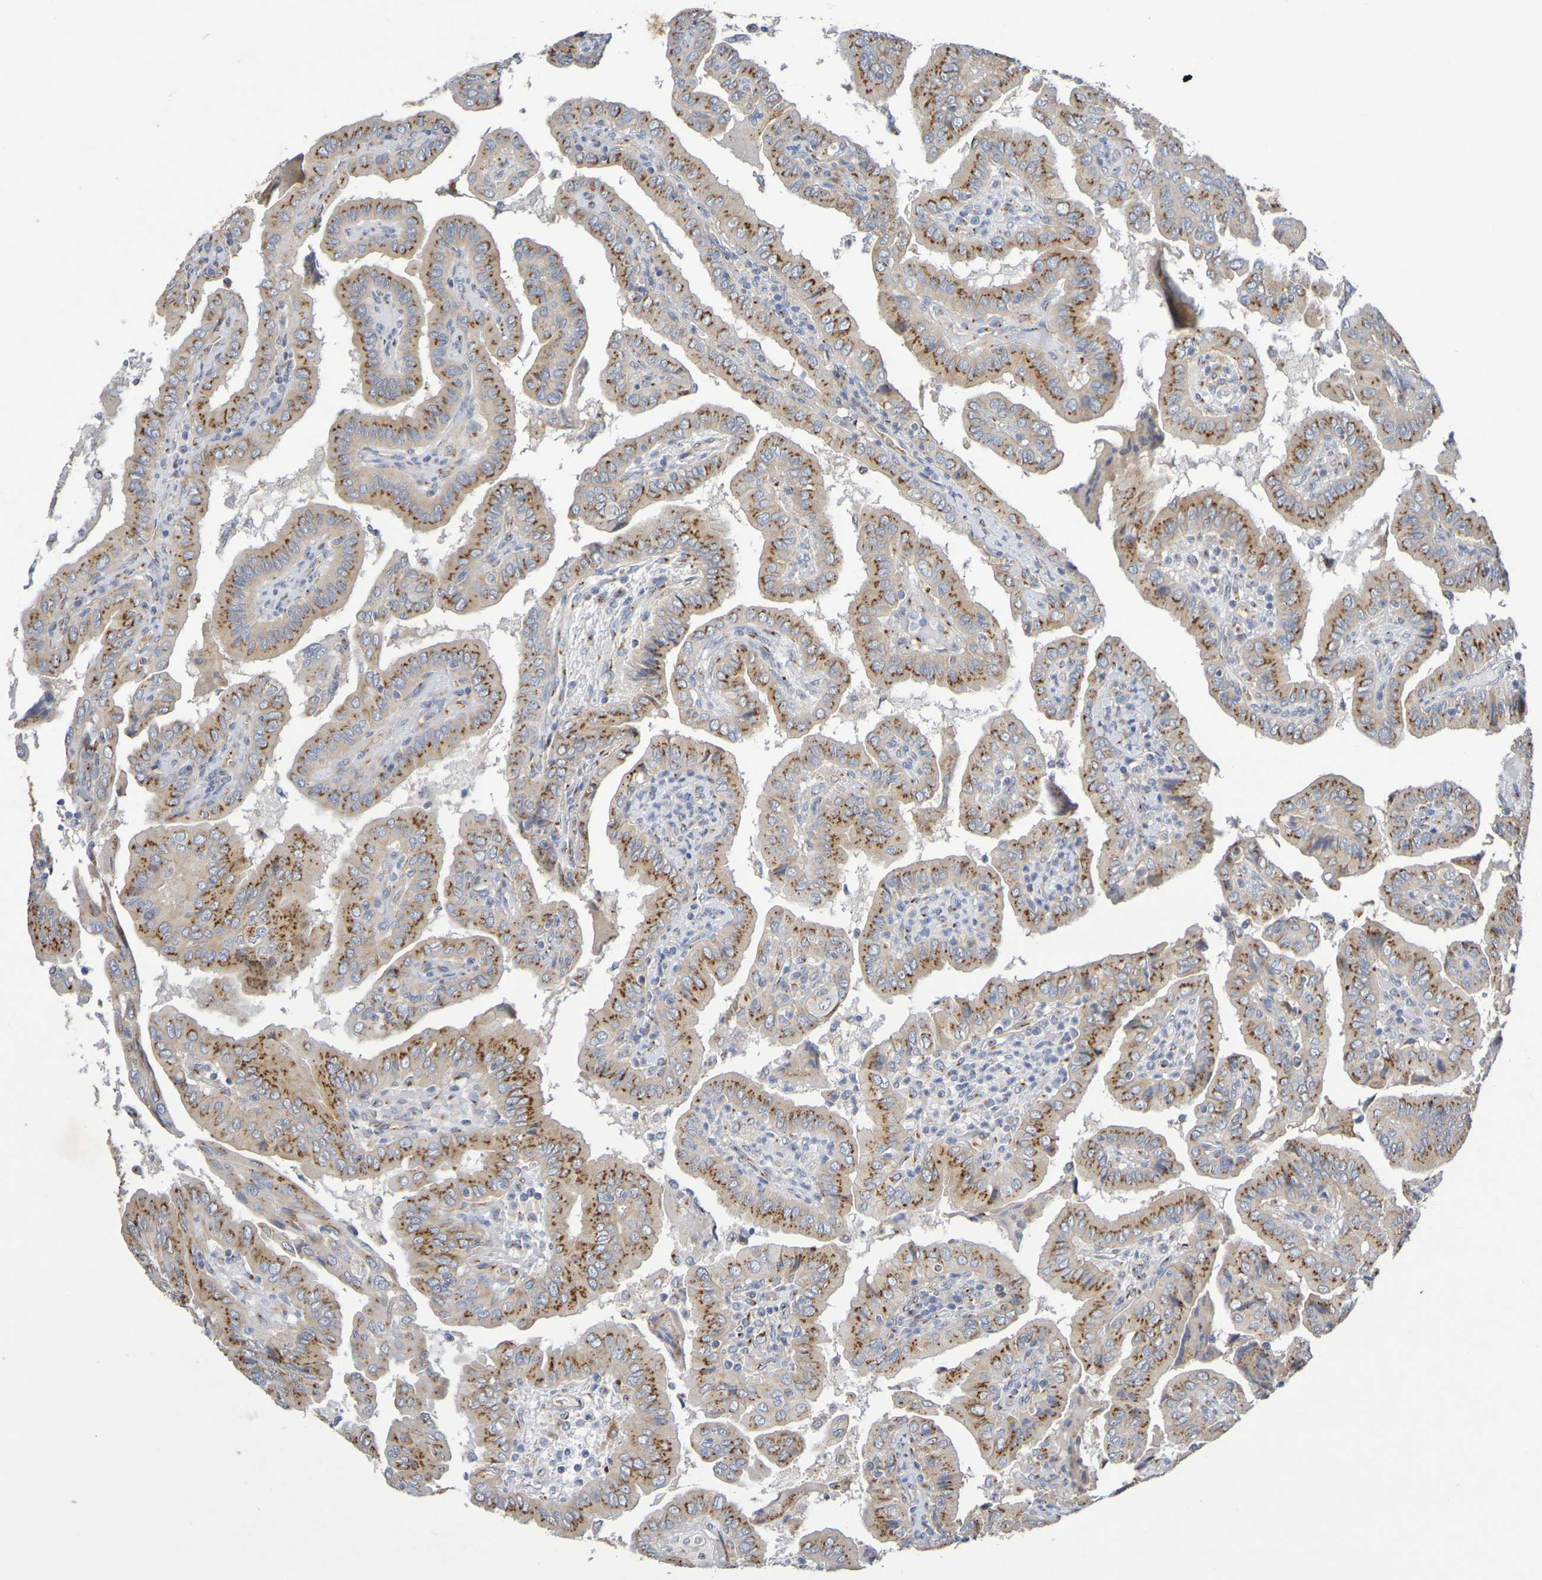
{"staining": {"intensity": "moderate", "quantity": ">75%", "location": "cytoplasmic/membranous"}, "tissue": "thyroid cancer", "cell_type": "Tumor cells", "image_type": "cancer", "snomed": [{"axis": "morphology", "description": "Papillary adenocarcinoma, NOS"}, {"axis": "topography", "description": "Thyroid gland"}], "caption": "Immunohistochemistry of thyroid papillary adenocarcinoma exhibits medium levels of moderate cytoplasmic/membranous staining in about >75% of tumor cells. Nuclei are stained in blue.", "gene": "DCP2", "patient": {"sex": "male", "age": 33}}